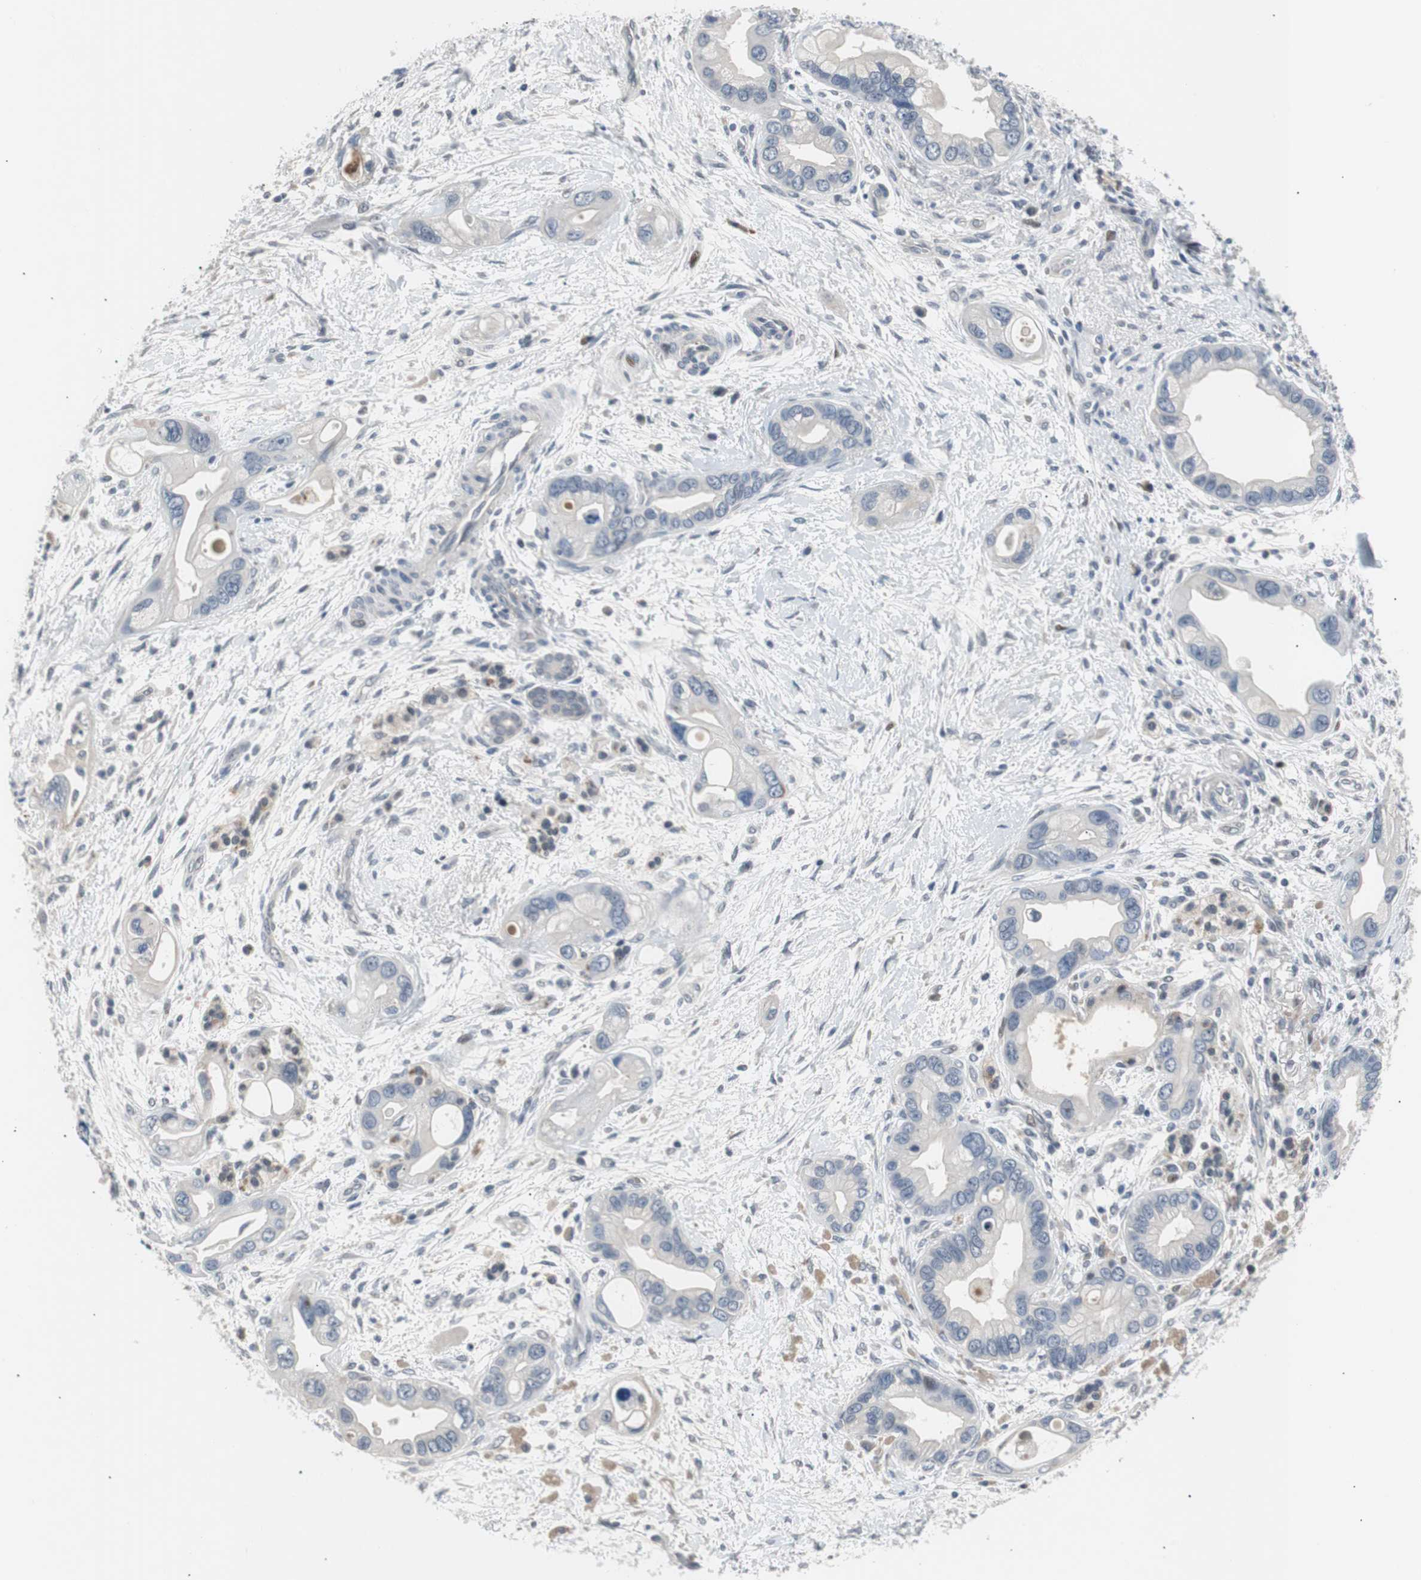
{"staining": {"intensity": "negative", "quantity": "none", "location": "none"}, "tissue": "pancreatic cancer", "cell_type": "Tumor cells", "image_type": "cancer", "snomed": [{"axis": "morphology", "description": "Adenocarcinoma, NOS"}, {"axis": "topography", "description": "Pancreas"}], "caption": "A histopathology image of pancreatic cancer stained for a protein reveals no brown staining in tumor cells.", "gene": "MAP2K4", "patient": {"sex": "female", "age": 77}}